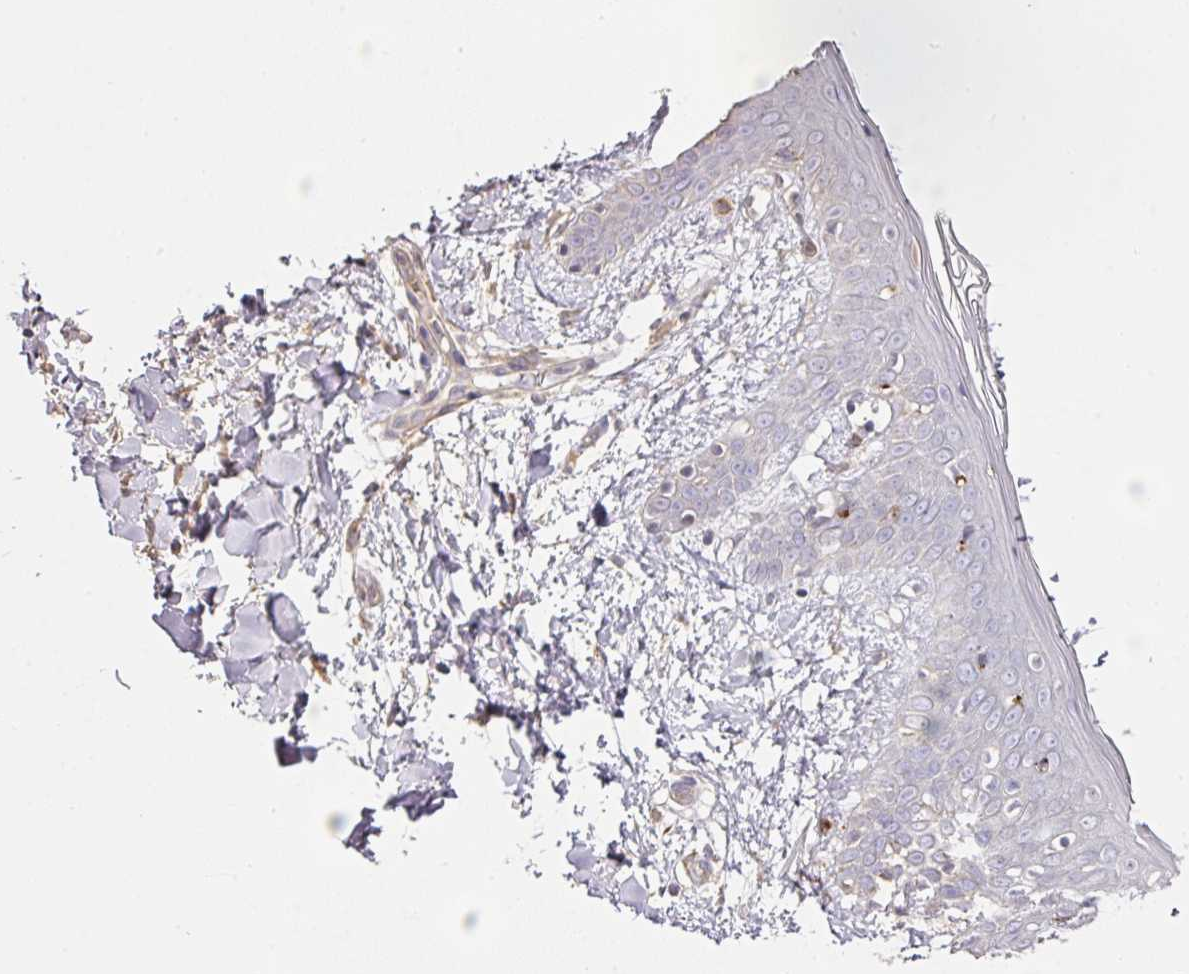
{"staining": {"intensity": "moderate", "quantity": "<25%", "location": "cytoplasmic/membranous"}, "tissue": "skin", "cell_type": "Fibroblasts", "image_type": "normal", "snomed": [{"axis": "morphology", "description": "Normal tissue, NOS"}, {"axis": "topography", "description": "Skin"}], "caption": "Skin stained with a brown dye reveals moderate cytoplasmic/membranous positive staining in about <25% of fibroblasts.", "gene": "TARM1", "patient": {"sex": "female", "age": 34}}